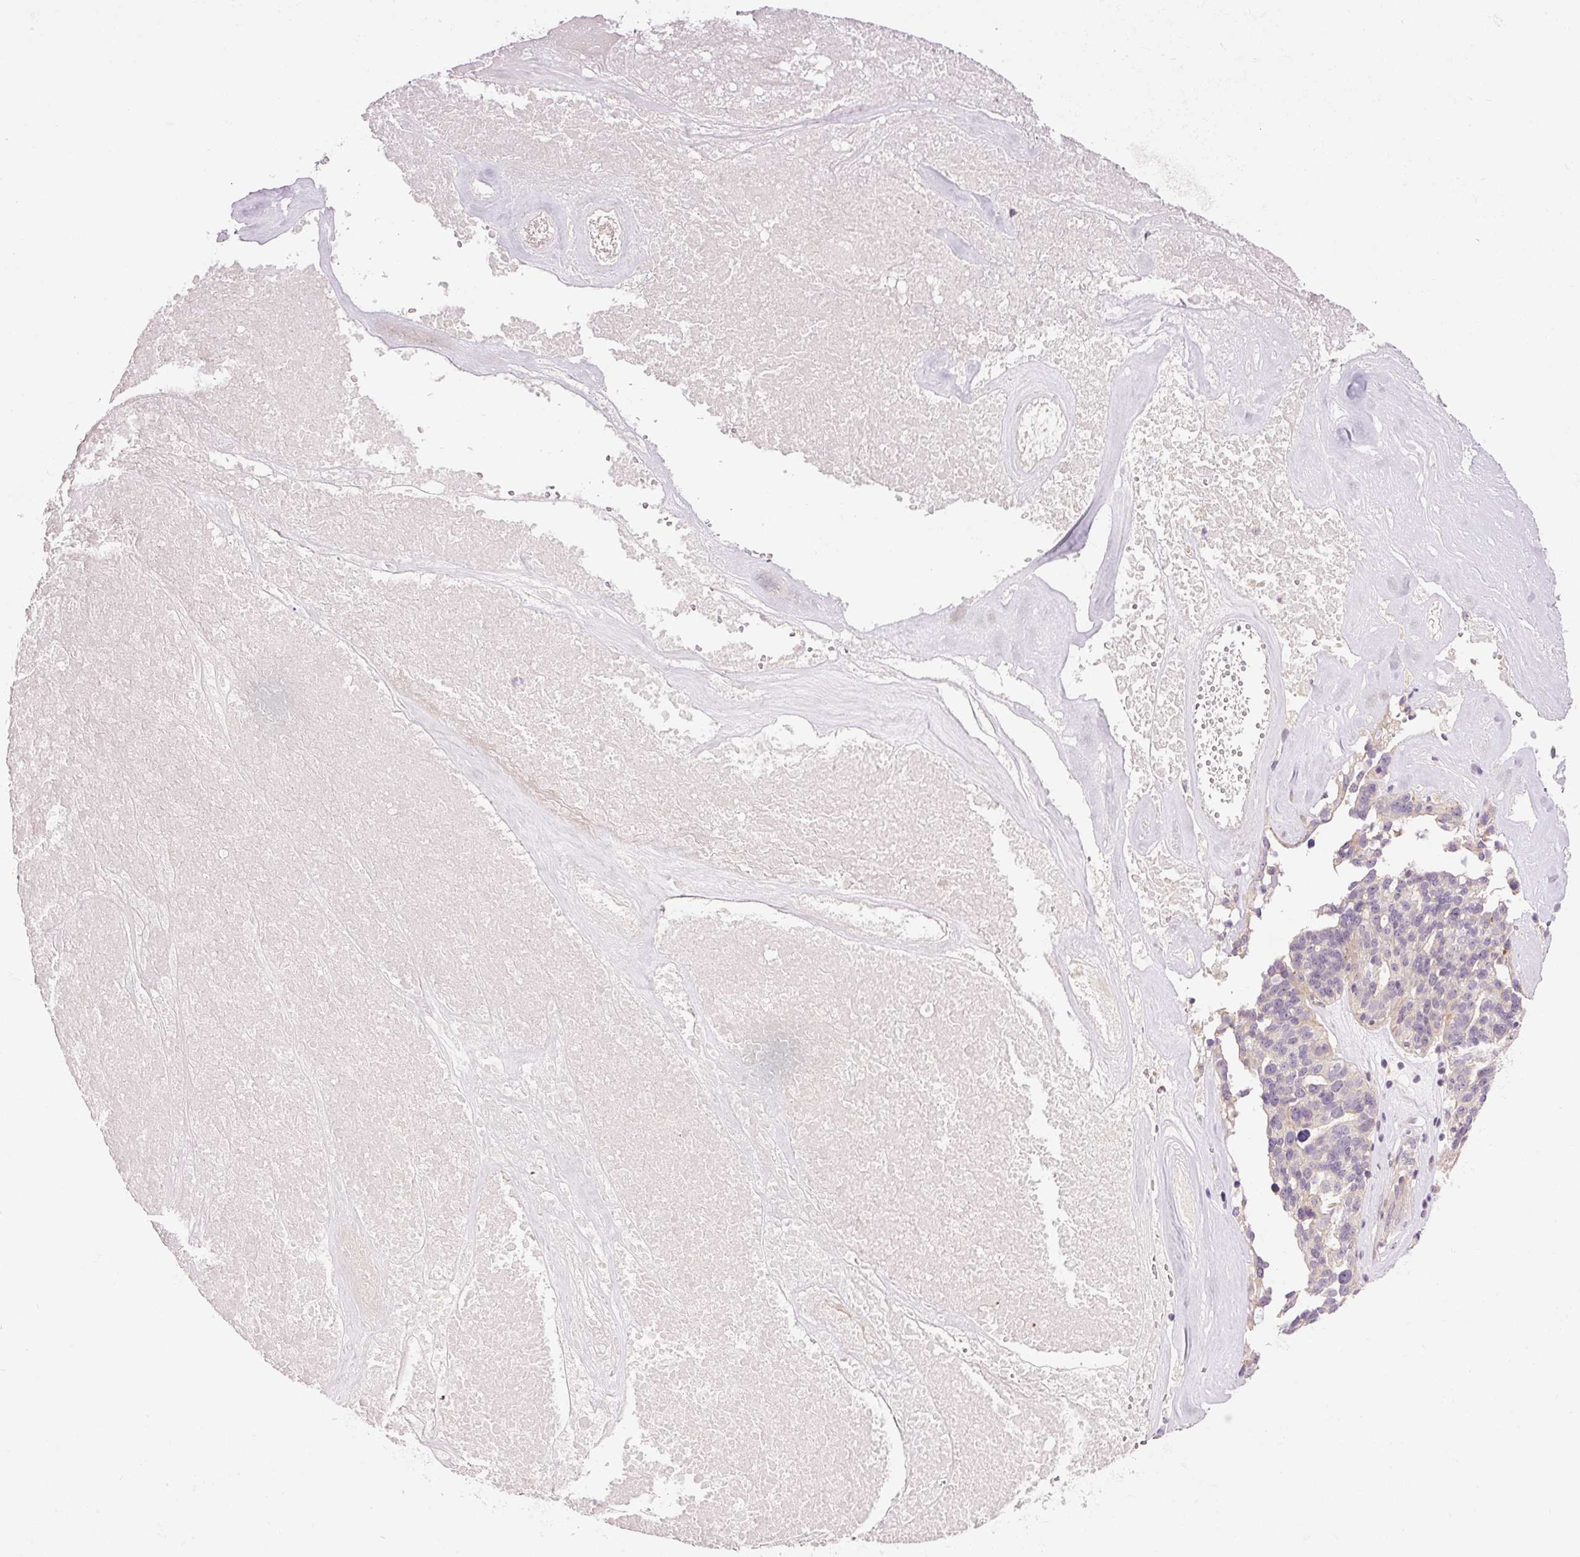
{"staining": {"intensity": "weak", "quantity": "25%-75%", "location": "cytoplasmic/membranous"}, "tissue": "ovarian cancer", "cell_type": "Tumor cells", "image_type": "cancer", "snomed": [{"axis": "morphology", "description": "Cystadenocarcinoma, serous, NOS"}, {"axis": "topography", "description": "Ovary"}], "caption": "Immunohistochemistry of human ovarian cancer (serous cystadenocarcinoma) demonstrates low levels of weak cytoplasmic/membranous expression in about 25%-75% of tumor cells. (DAB (3,3'-diaminobenzidine) IHC with brightfield microscopy, high magnification).", "gene": "SLC29A3", "patient": {"sex": "female", "age": 59}}